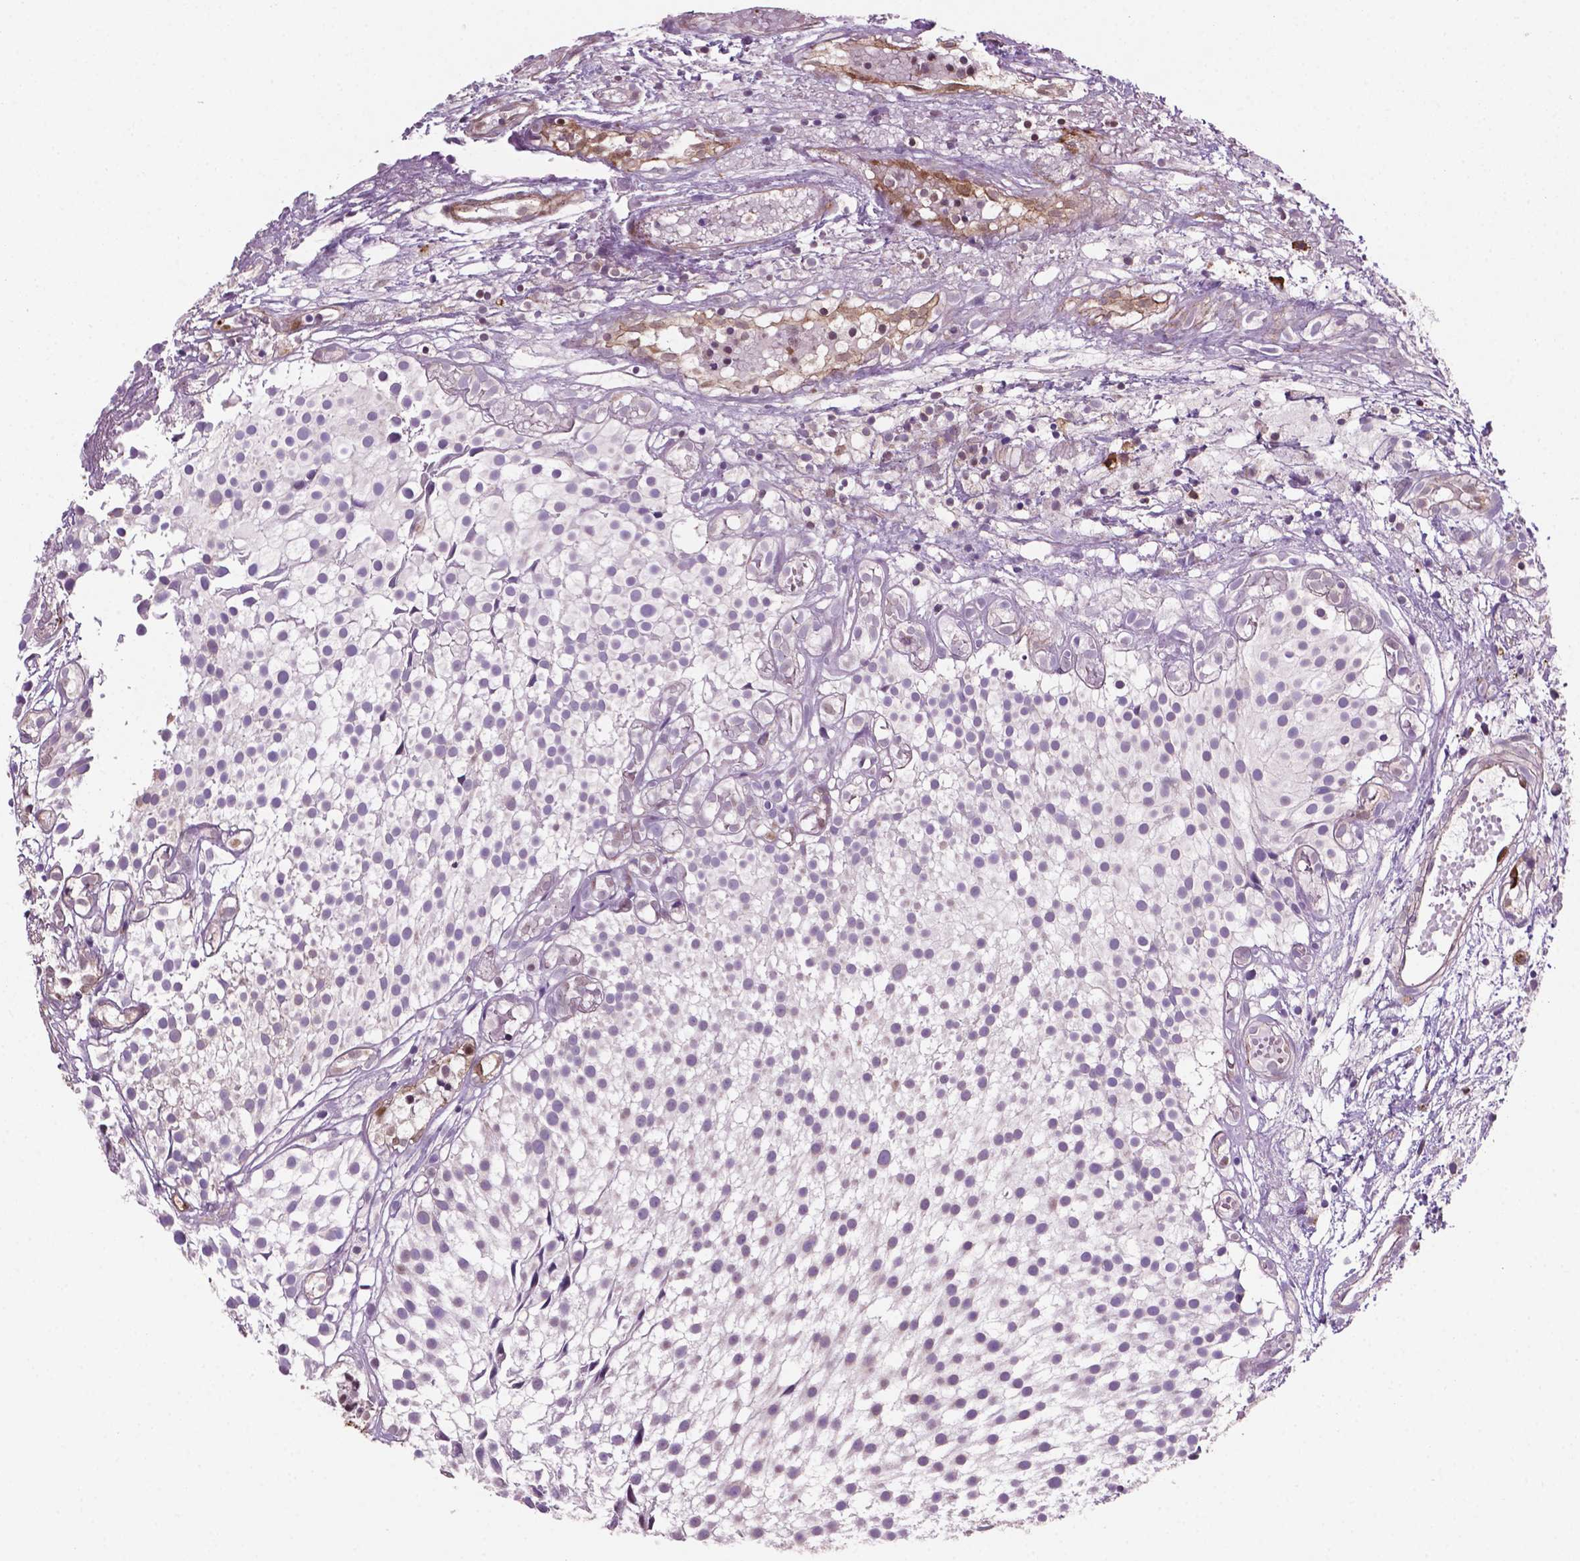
{"staining": {"intensity": "strong", "quantity": "<25%", "location": "cytoplasmic/membranous"}, "tissue": "urothelial cancer", "cell_type": "Tumor cells", "image_type": "cancer", "snomed": [{"axis": "morphology", "description": "Urothelial carcinoma, Low grade"}, {"axis": "topography", "description": "Urinary bladder"}], "caption": "Strong cytoplasmic/membranous expression for a protein is present in approximately <25% of tumor cells of urothelial cancer using immunohistochemistry (IHC).", "gene": "LDHA", "patient": {"sex": "male", "age": 79}}